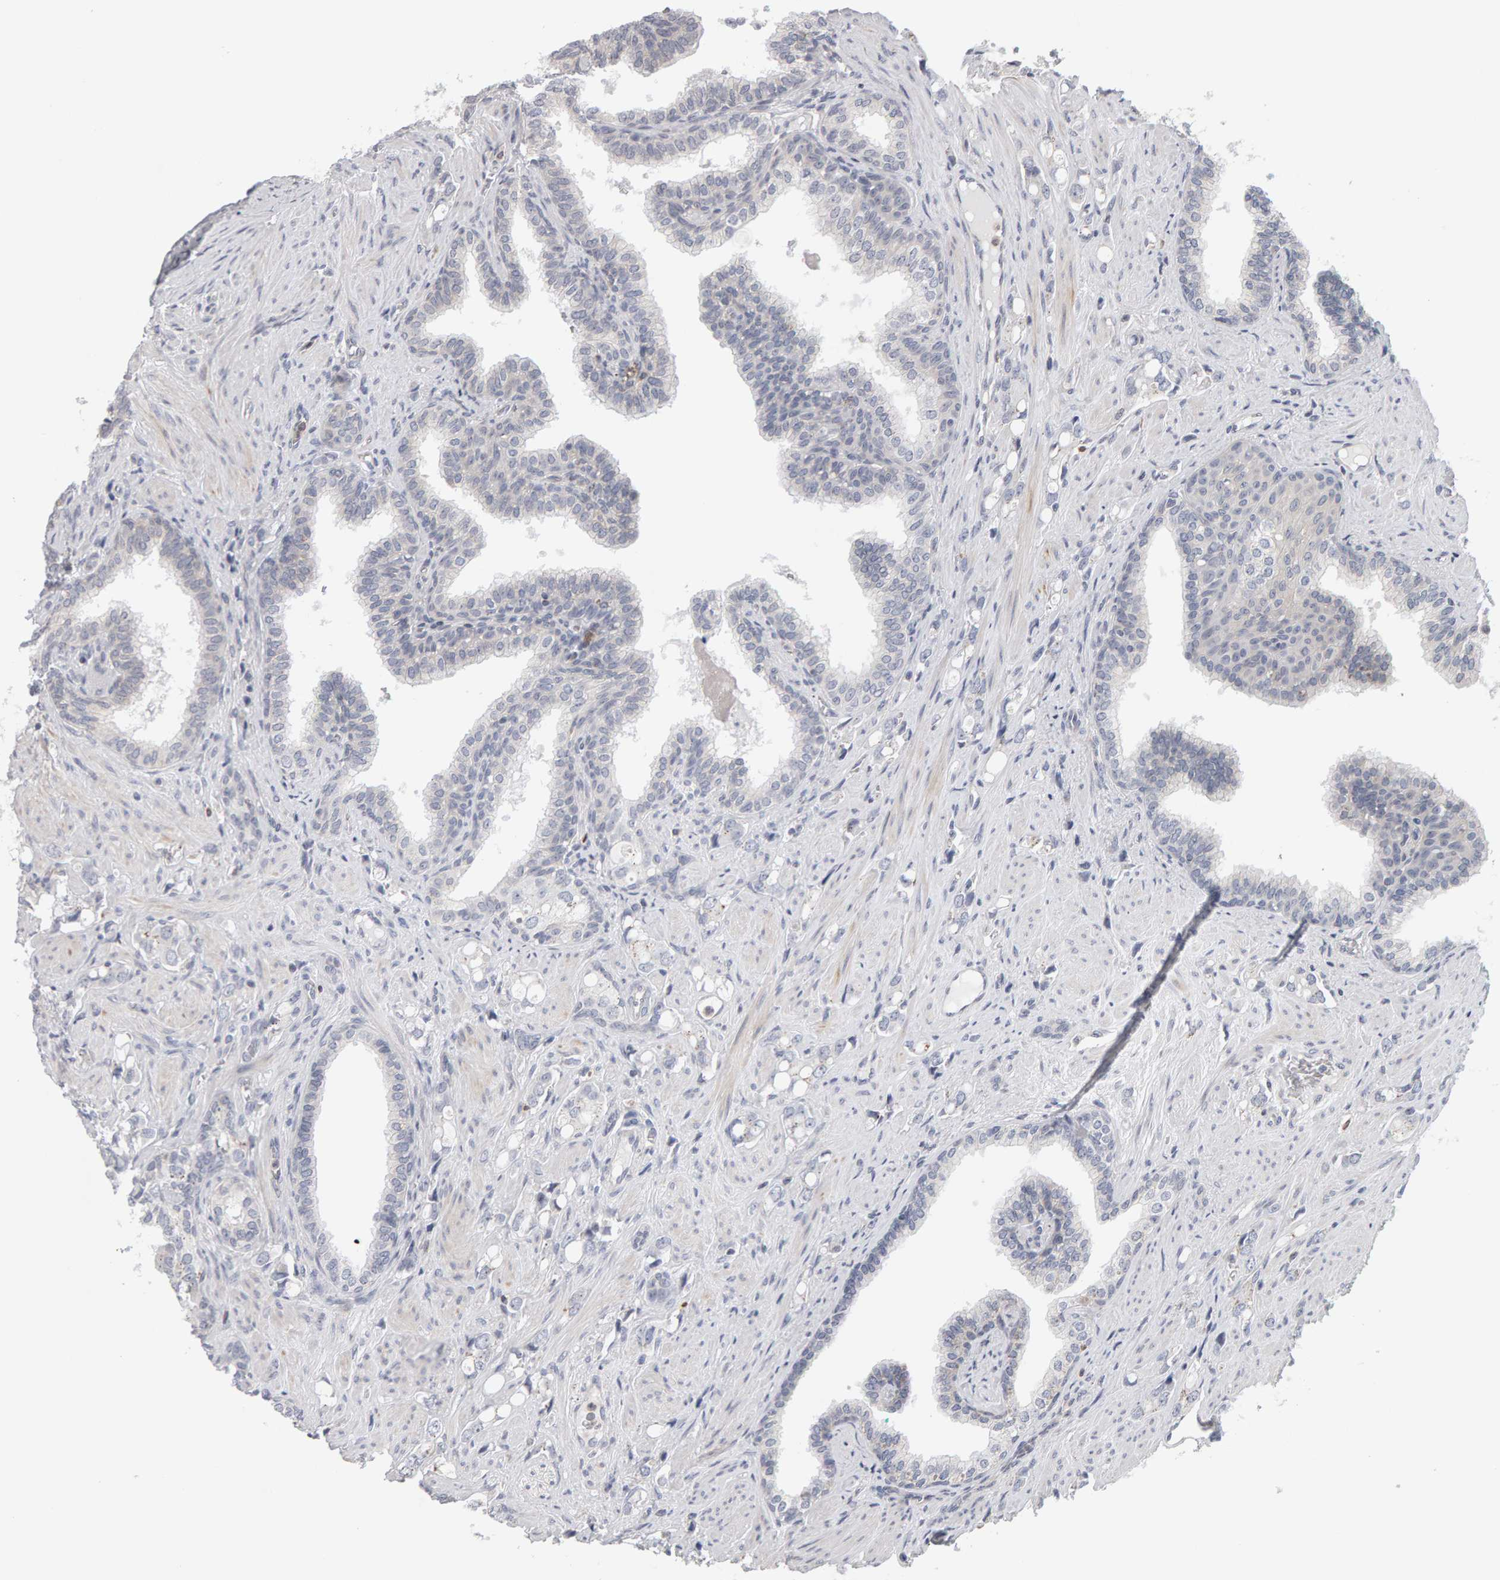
{"staining": {"intensity": "negative", "quantity": "none", "location": "none"}, "tissue": "prostate cancer", "cell_type": "Tumor cells", "image_type": "cancer", "snomed": [{"axis": "morphology", "description": "Adenocarcinoma, High grade"}, {"axis": "topography", "description": "Prostate"}], "caption": "IHC image of human prostate cancer stained for a protein (brown), which demonstrates no expression in tumor cells.", "gene": "MSRA", "patient": {"sex": "male", "age": 52}}